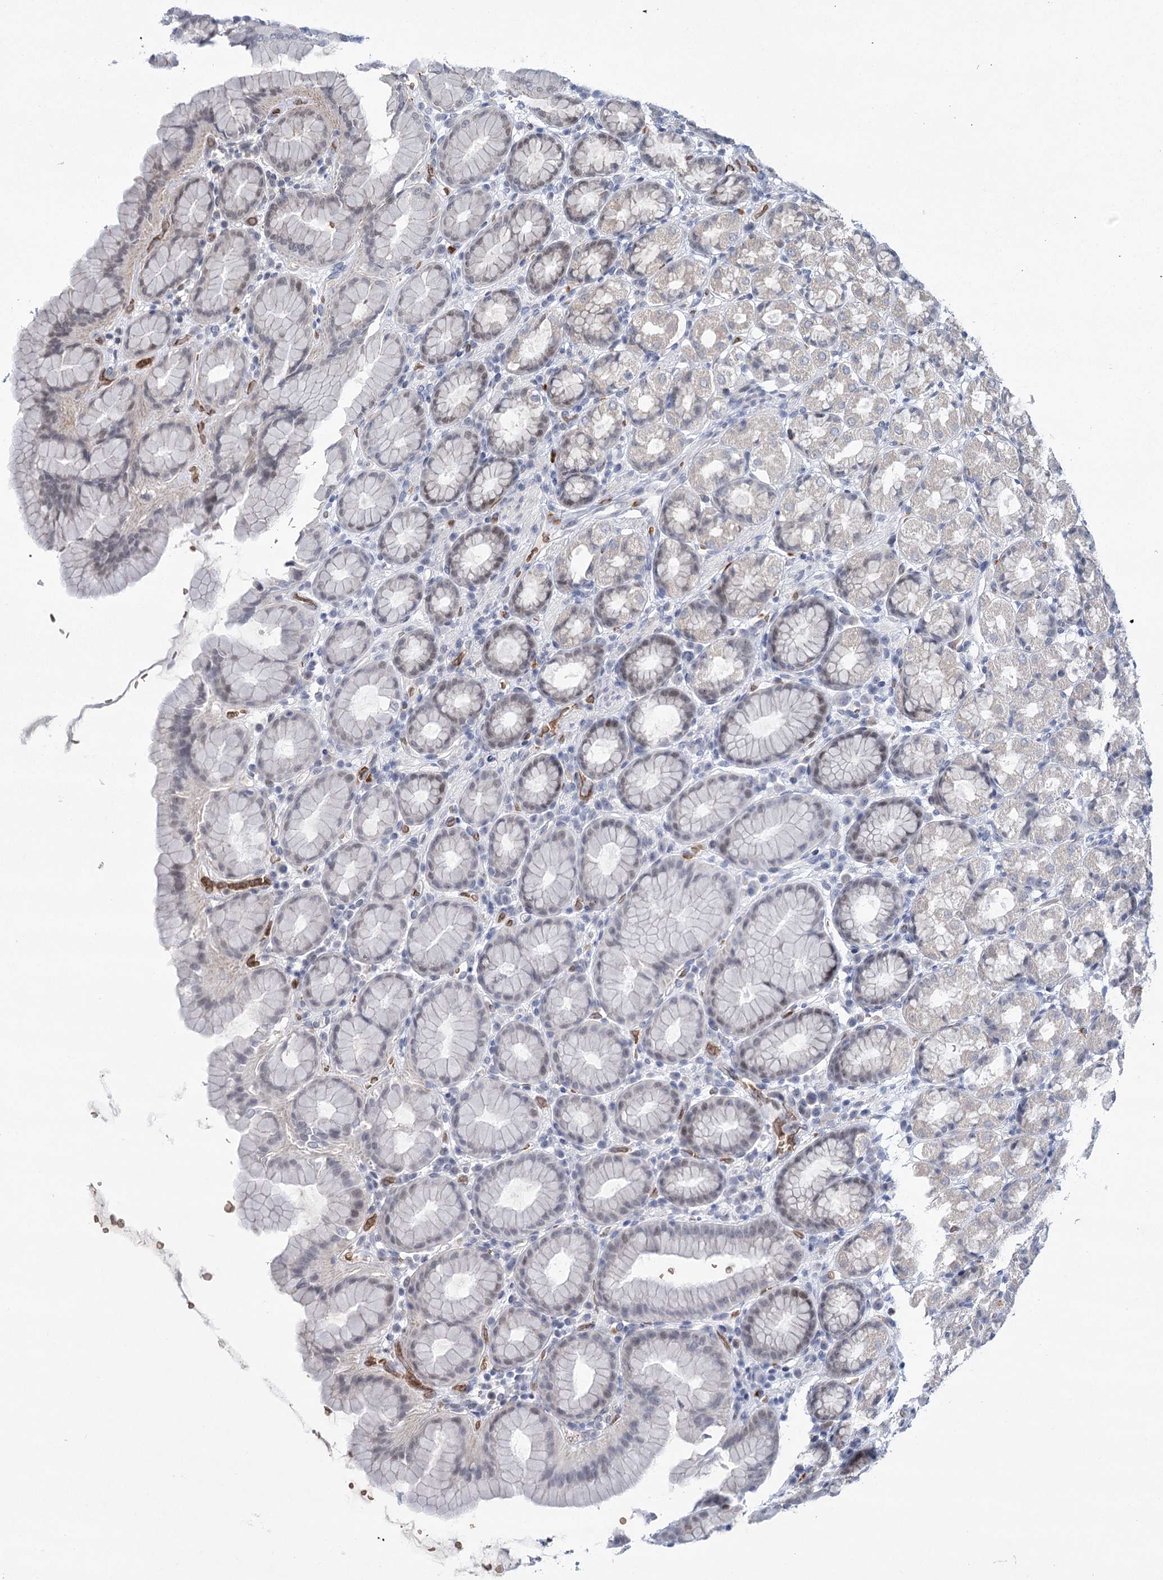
{"staining": {"intensity": "weak", "quantity": "<25%", "location": "nuclear"}, "tissue": "stomach", "cell_type": "Glandular cells", "image_type": "normal", "snomed": [{"axis": "morphology", "description": "Normal tissue, NOS"}, {"axis": "topography", "description": "Stomach, upper"}], "caption": "There is no significant positivity in glandular cells of stomach. (DAB immunohistochemistry (IHC) visualized using brightfield microscopy, high magnification).", "gene": "NSMCE4A", "patient": {"sex": "male", "age": 68}}